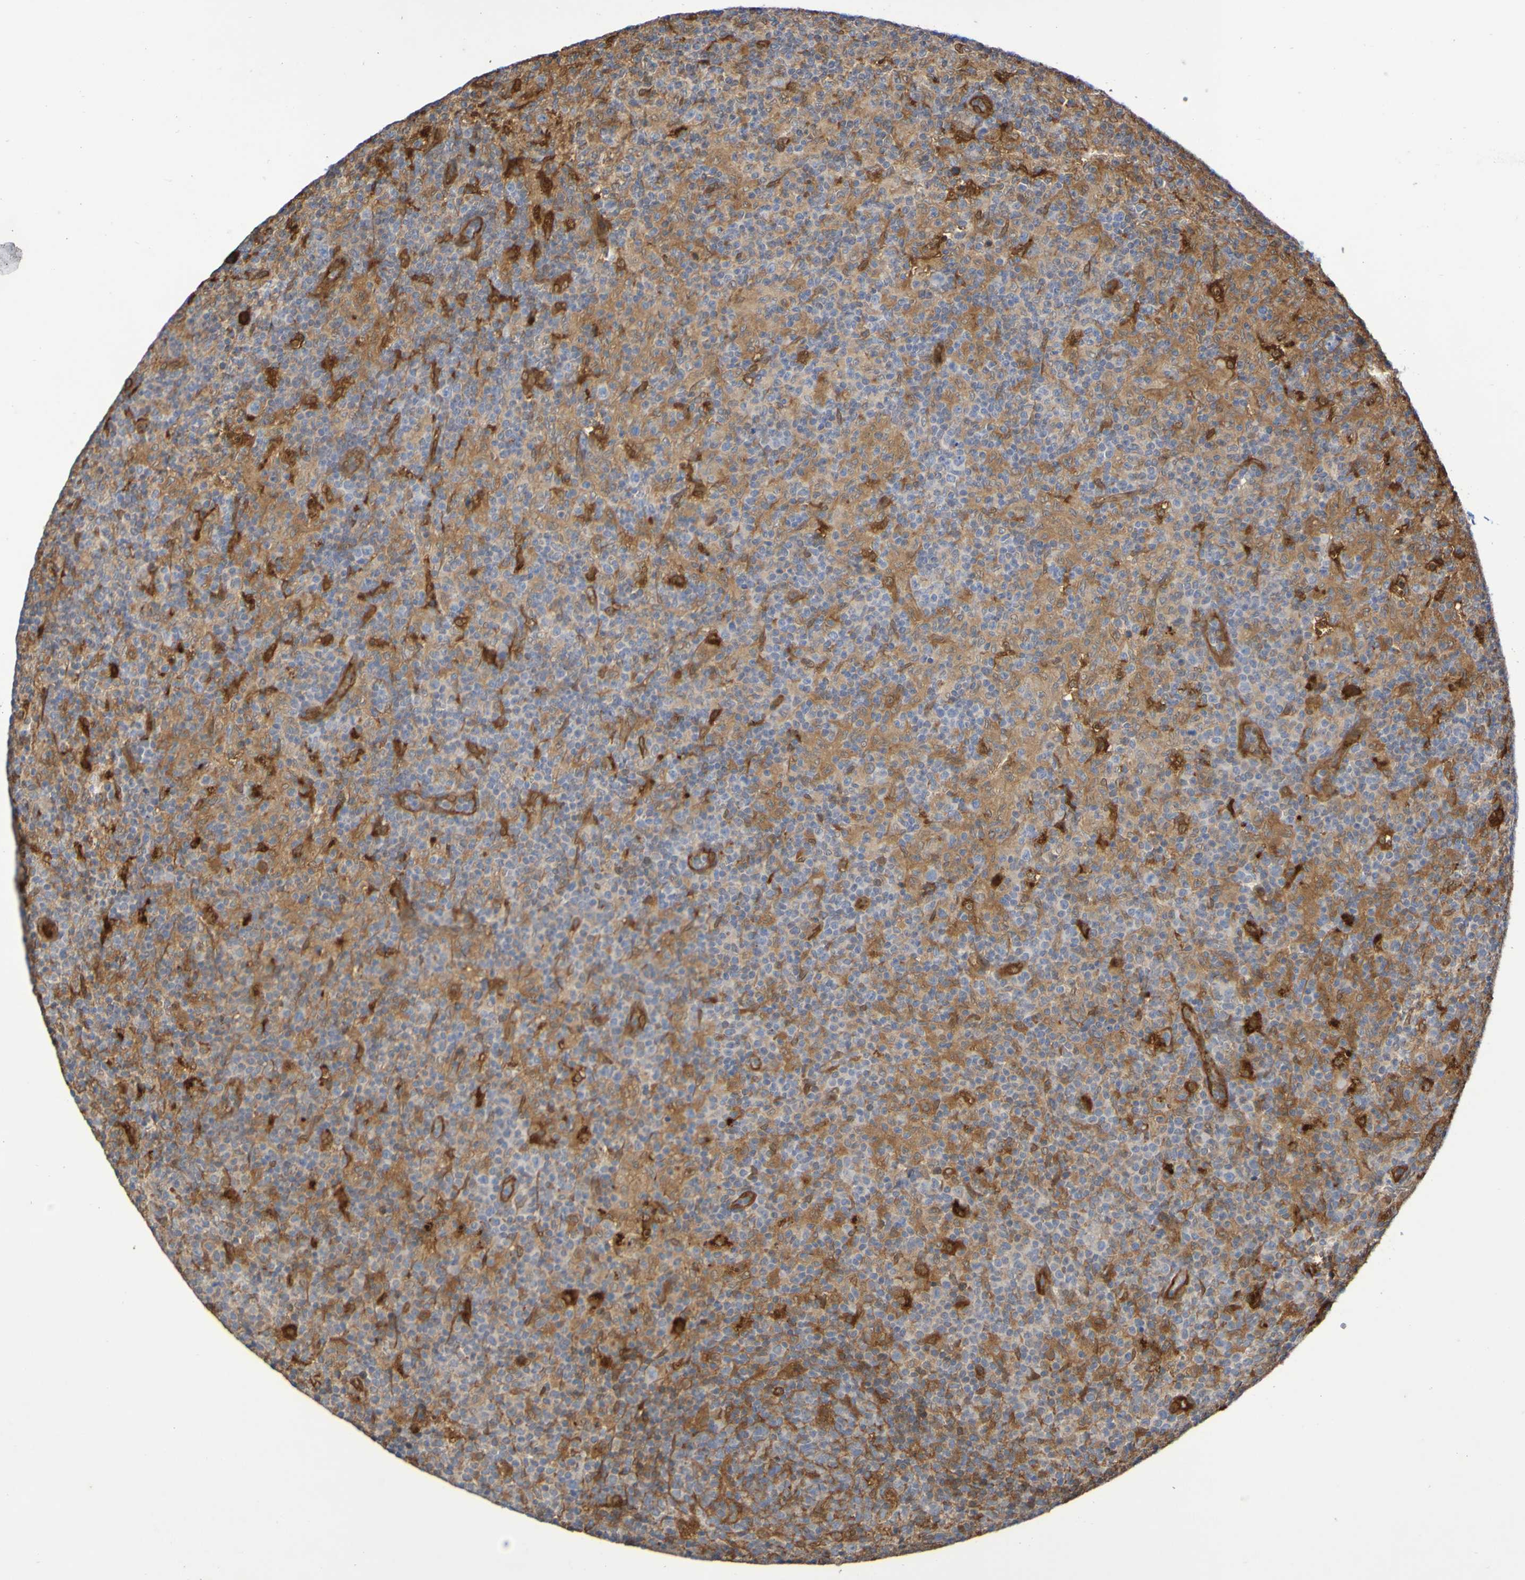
{"staining": {"intensity": "moderate", "quantity": "25%-75%", "location": "cytoplasmic/membranous"}, "tissue": "lymph node", "cell_type": "Germinal center cells", "image_type": "normal", "snomed": [{"axis": "morphology", "description": "Normal tissue, NOS"}, {"axis": "morphology", "description": "Inflammation, NOS"}, {"axis": "topography", "description": "Lymph node"}], "caption": "A photomicrograph of human lymph node stained for a protein displays moderate cytoplasmic/membranous brown staining in germinal center cells. (Stains: DAB (3,3'-diaminobenzidine) in brown, nuclei in blue, Microscopy: brightfield microscopy at high magnification).", "gene": "SERPINB6", "patient": {"sex": "male", "age": 55}}